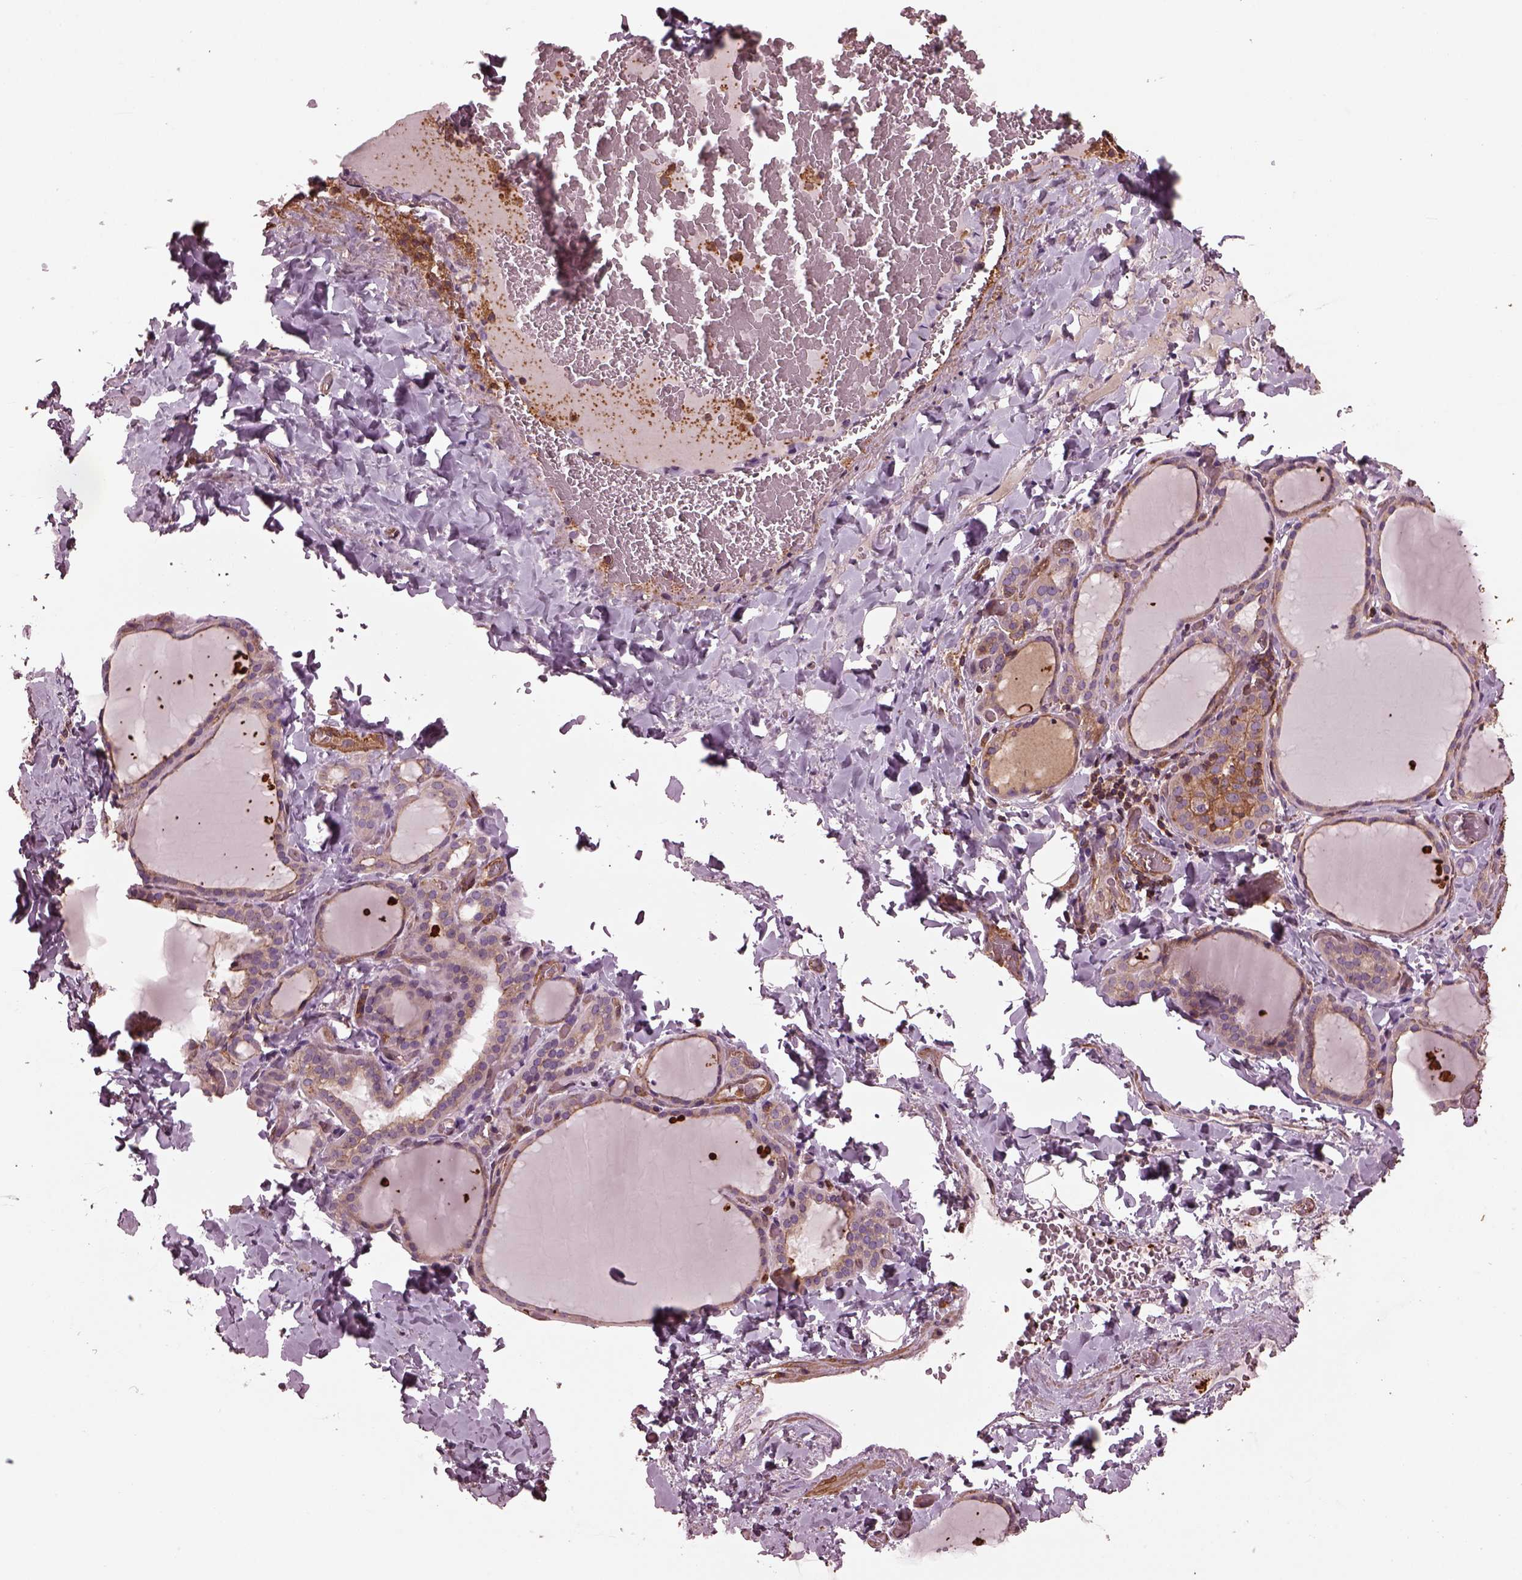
{"staining": {"intensity": "weak", "quantity": ">75%", "location": "cytoplasmic/membranous"}, "tissue": "thyroid gland", "cell_type": "Glandular cells", "image_type": "normal", "snomed": [{"axis": "morphology", "description": "Normal tissue, NOS"}, {"axis": "topography", "description": "Thyroid gland"}], "caption": "Immunohistochemistry (DAB (3,3'-diaminobenzidine)) staining of unremarkable thyroid gland shows weak cytoplasmic/membranous protein staining in about >75% of glandular cells.", "gene": "MYL1", "patient": {"sex": "female", "age": 22}}